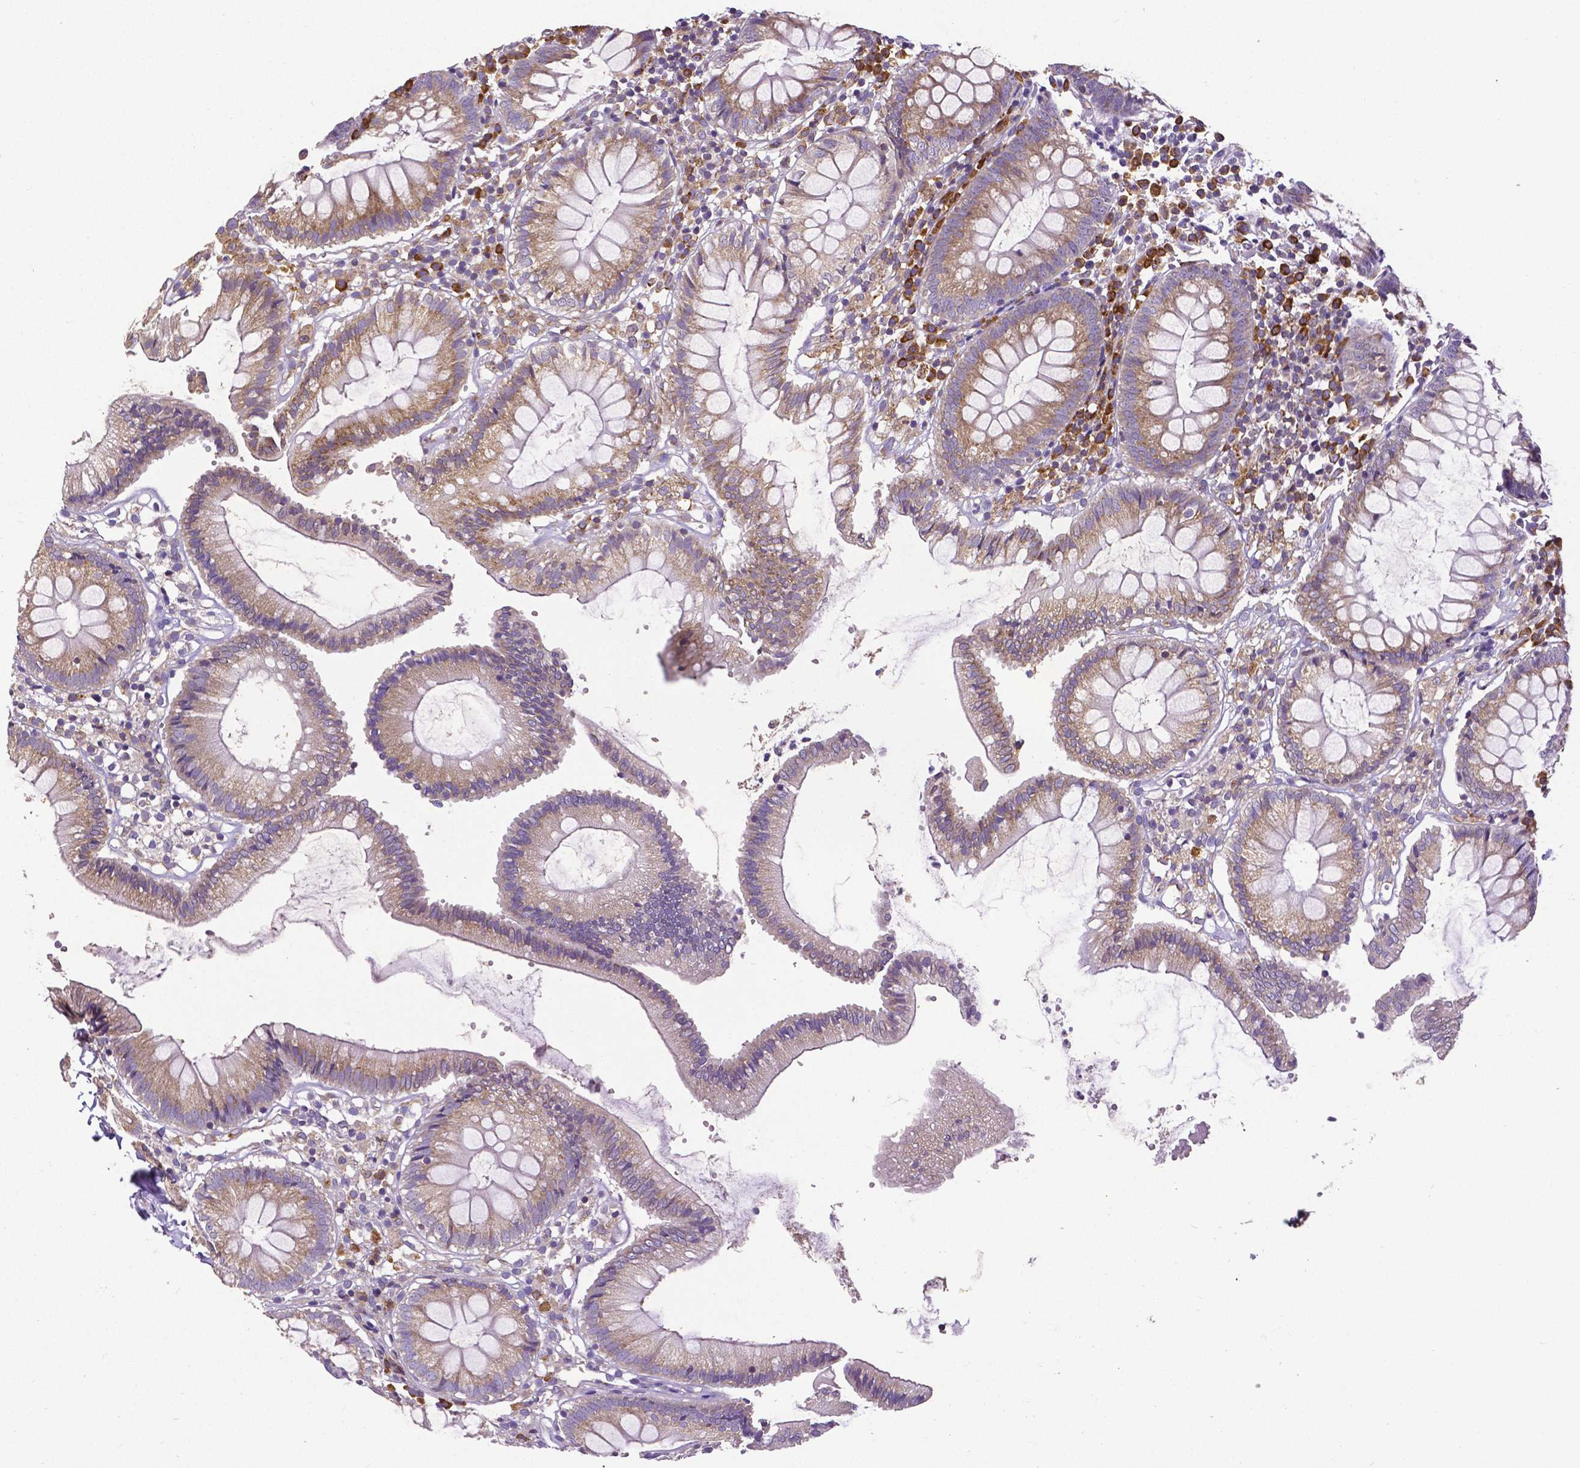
{"staining": {"intensity": "negative", "quantity": "none", "location": "none"}, "tissue": "colon", "cell_type": "Endothelial cells", "image_type": "normal", "snomed": [{"axis": "morphology", "description": "Normal tissue, NOS"}, {"axis": "morphology", "description": "Adenocarcinoma, NOS"}, {"axis": "topography", "description": "Colon"}], "caption": "Immunohistochemical staining of benign human colon displays no significant positivity in endothelial cells. (Stains: DAB (3,3'-diaminobenzidine) immunohistochemistry (IHC) with hematoxylin counter stain, Microscopy: brightfield microscopy at high magnification).", "gene": "MTDH", "patient": {"sex": "male", "age": 83}}